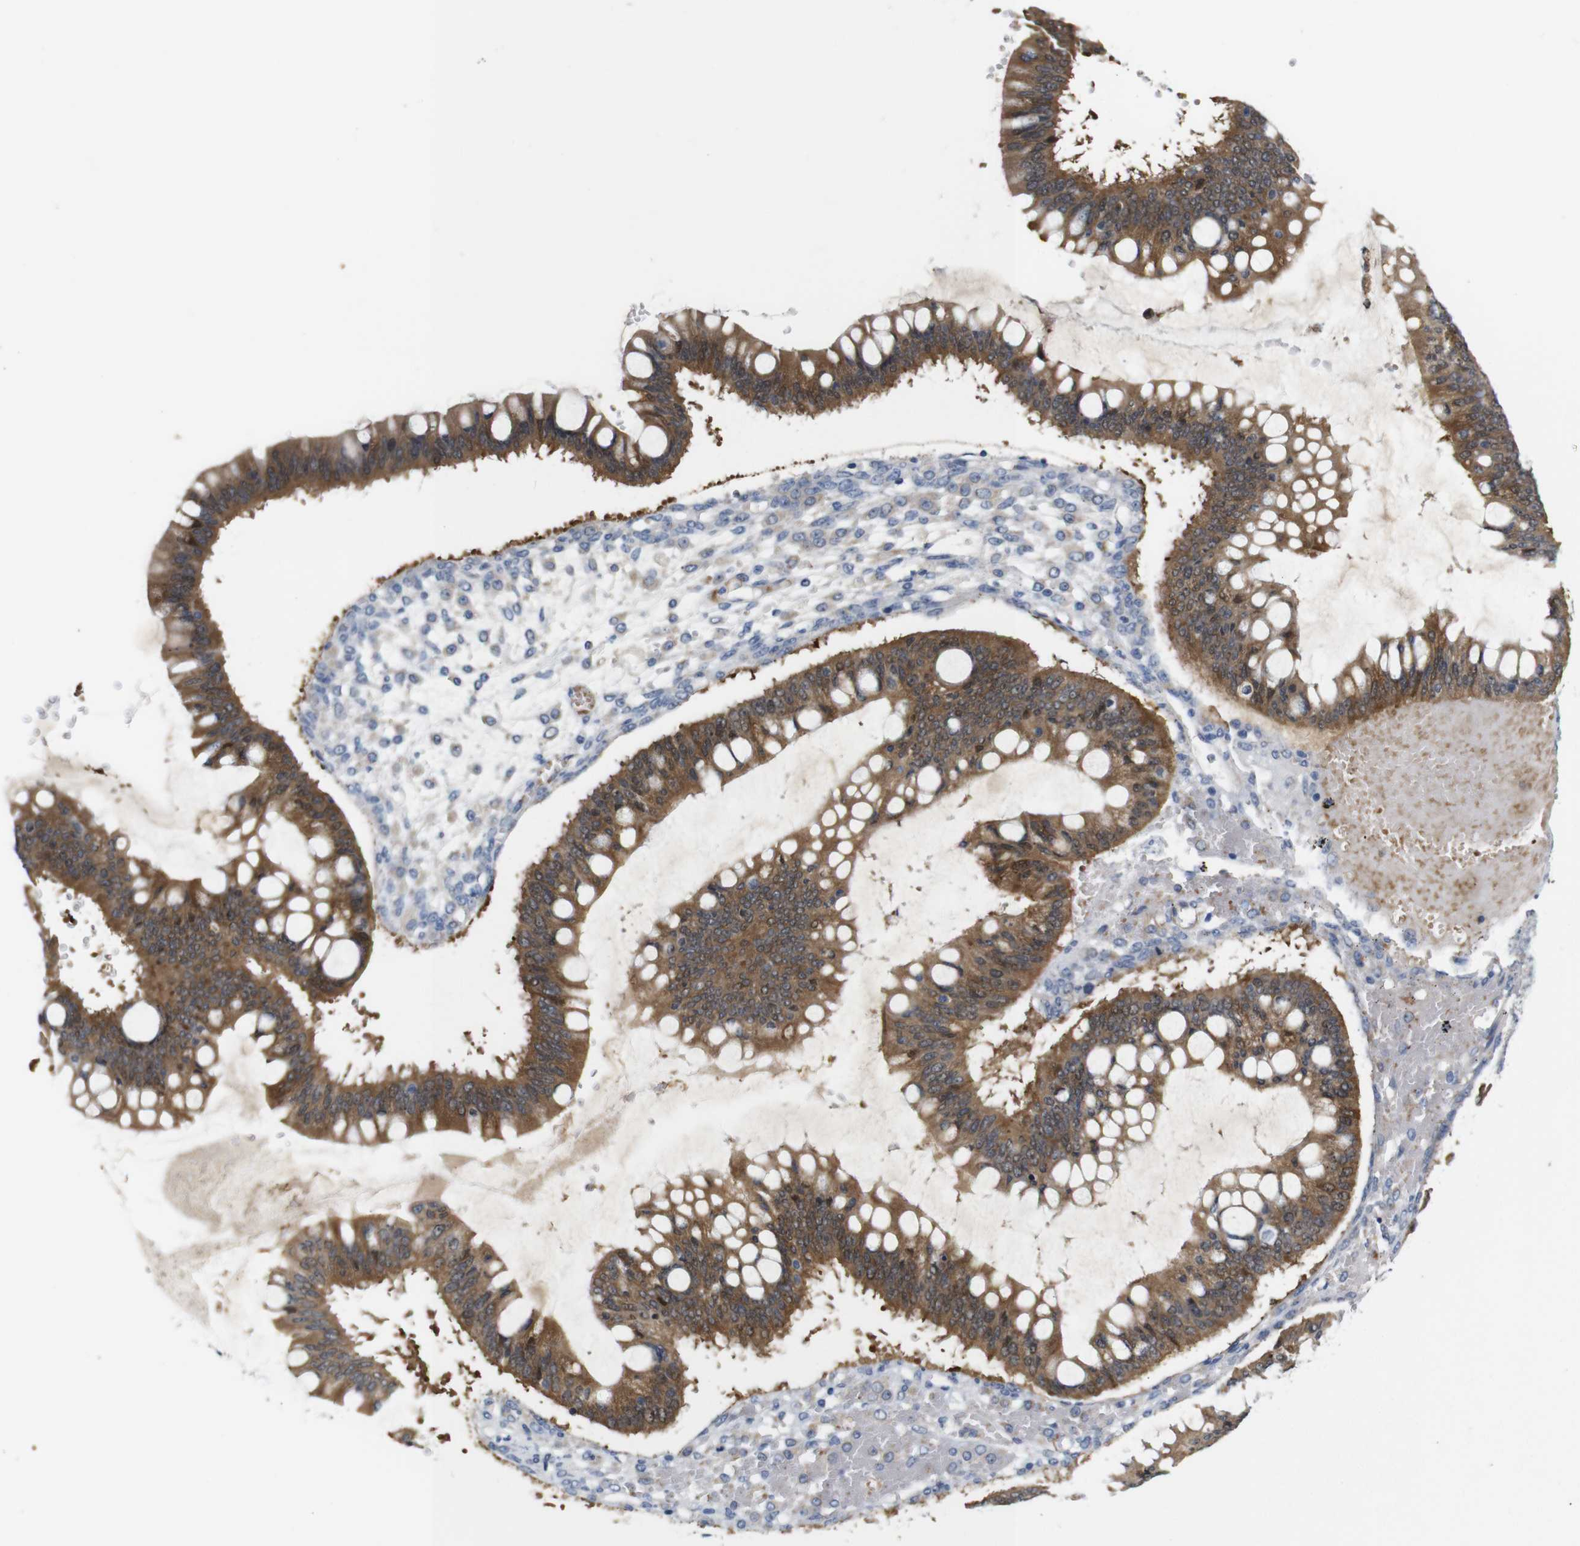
{"staining": {"intensity": "moderate", "quantity": ">75%", "location": "cytoplasmic/membranous,nuclear"}, "tissue": "ovarian cancer", "cell_type": "Tumor cells", "image_type": "cancer", "snomed": [{"axis": "morphology", "description": "Cystadenocarcinoma, mucinous, NOS"}, {"axis": "topography", "description": "Ovary"}], "caption": "IHC photomicrograph of neoplastic tissue: human ovarian cancer stained using IHC displays medium levels of moderate protein expression localized specifically in the cytoplasmic/membranous and nuclear of tumor cells, appearing as a cytoplasmic/membranous and nuclear brown color.", "gene": "TBC1D32", "patient": {"sex": "female", "age": 73}}